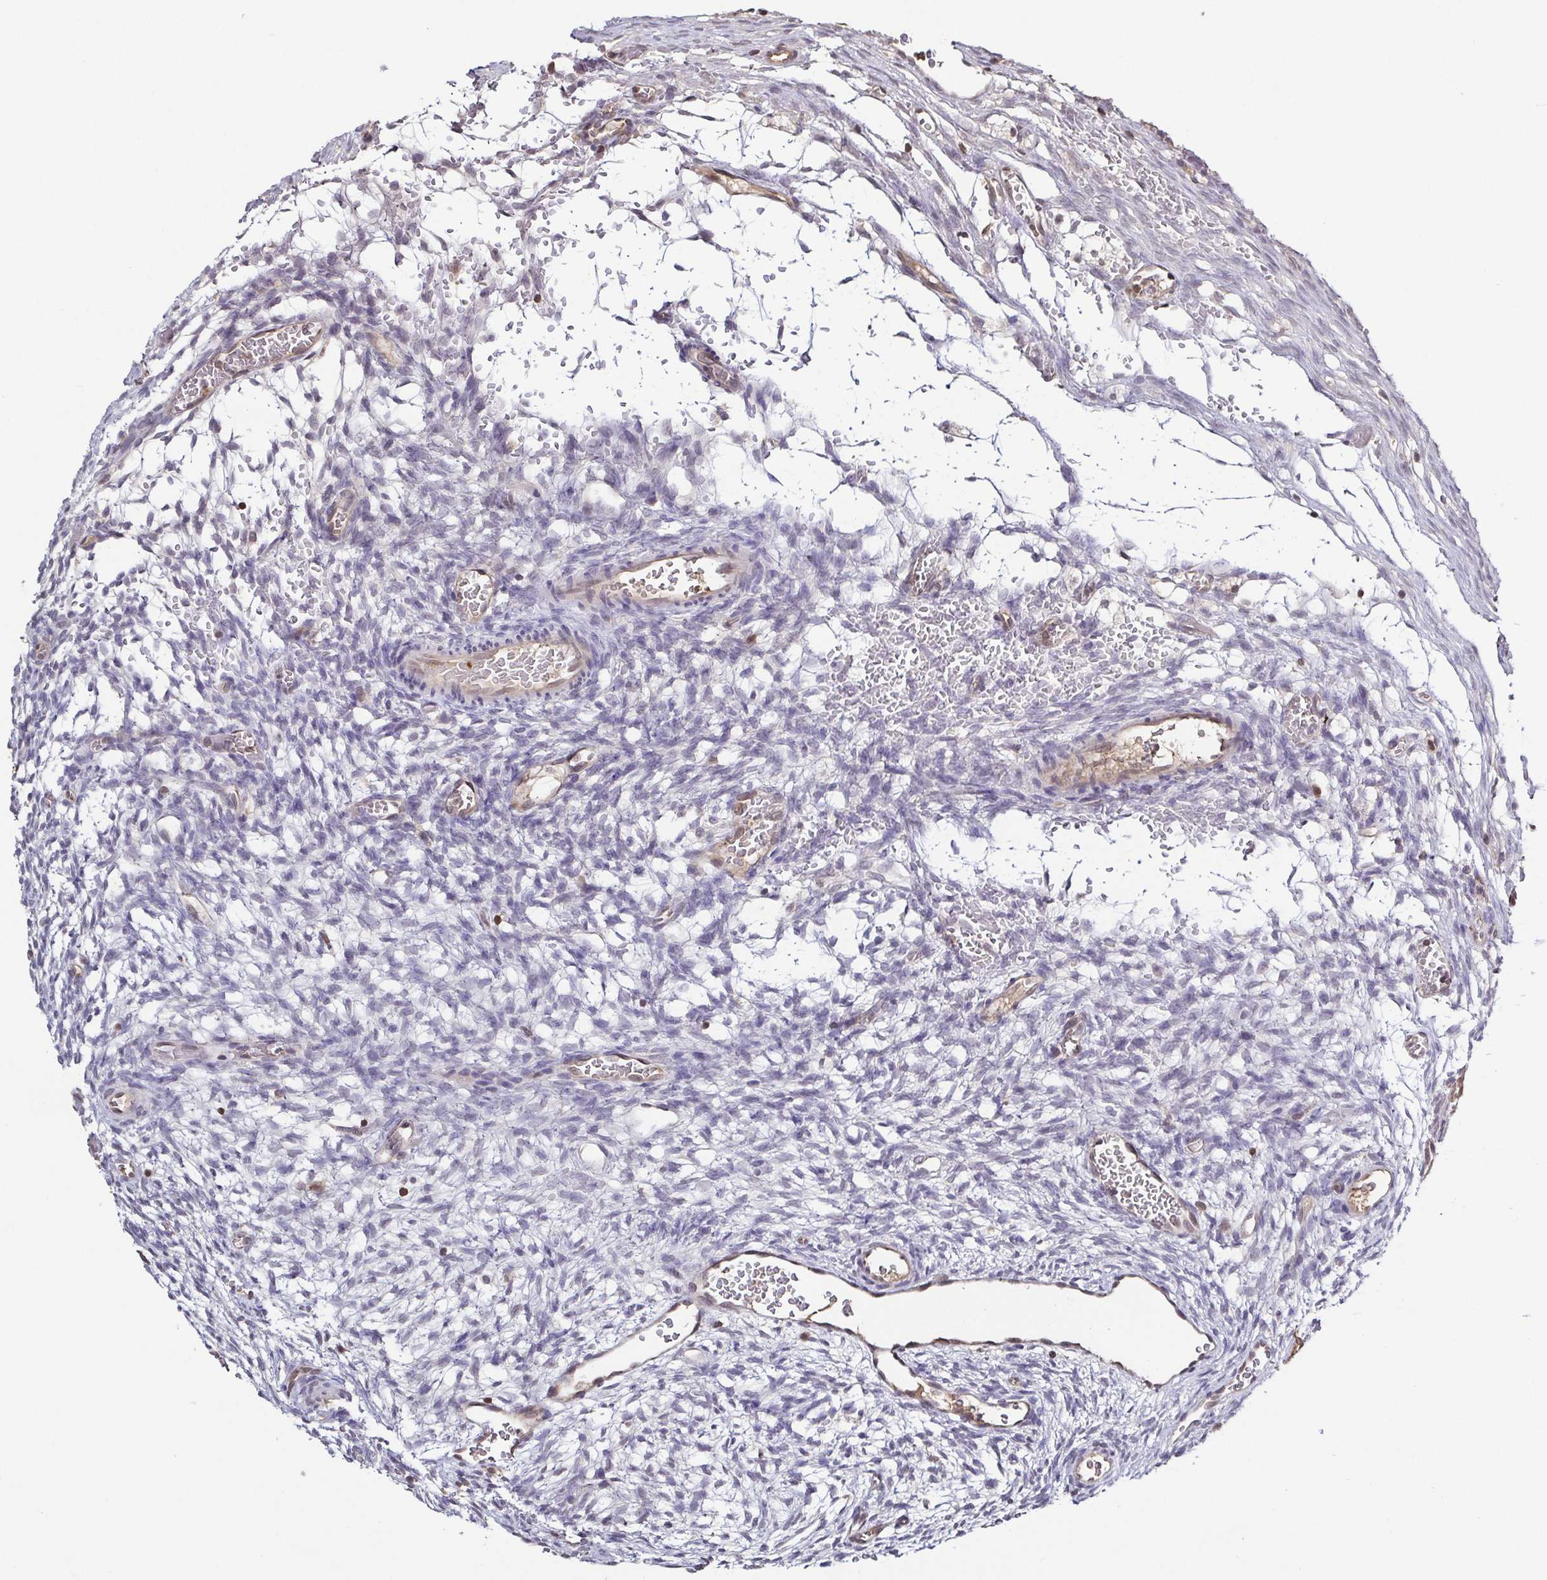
{"staining": {"intensity": "negative", "quantity": "none", "location": "none"}, "tissue": "ovary", "cell_type": "Ovarian stroma cells", "image_type": "normal", "snomed": [{"axis": "morphology", "description": "Normal tissue, NOS"}, {"axis": "topography", "description": "Ovary"}], "caption": "Immunohistochemistry (IHC) of benign human ovary displays no staining in ovarian stroma cells.", "gene": "PSMB9", "patient": {"sex": "female", "age": 34}}